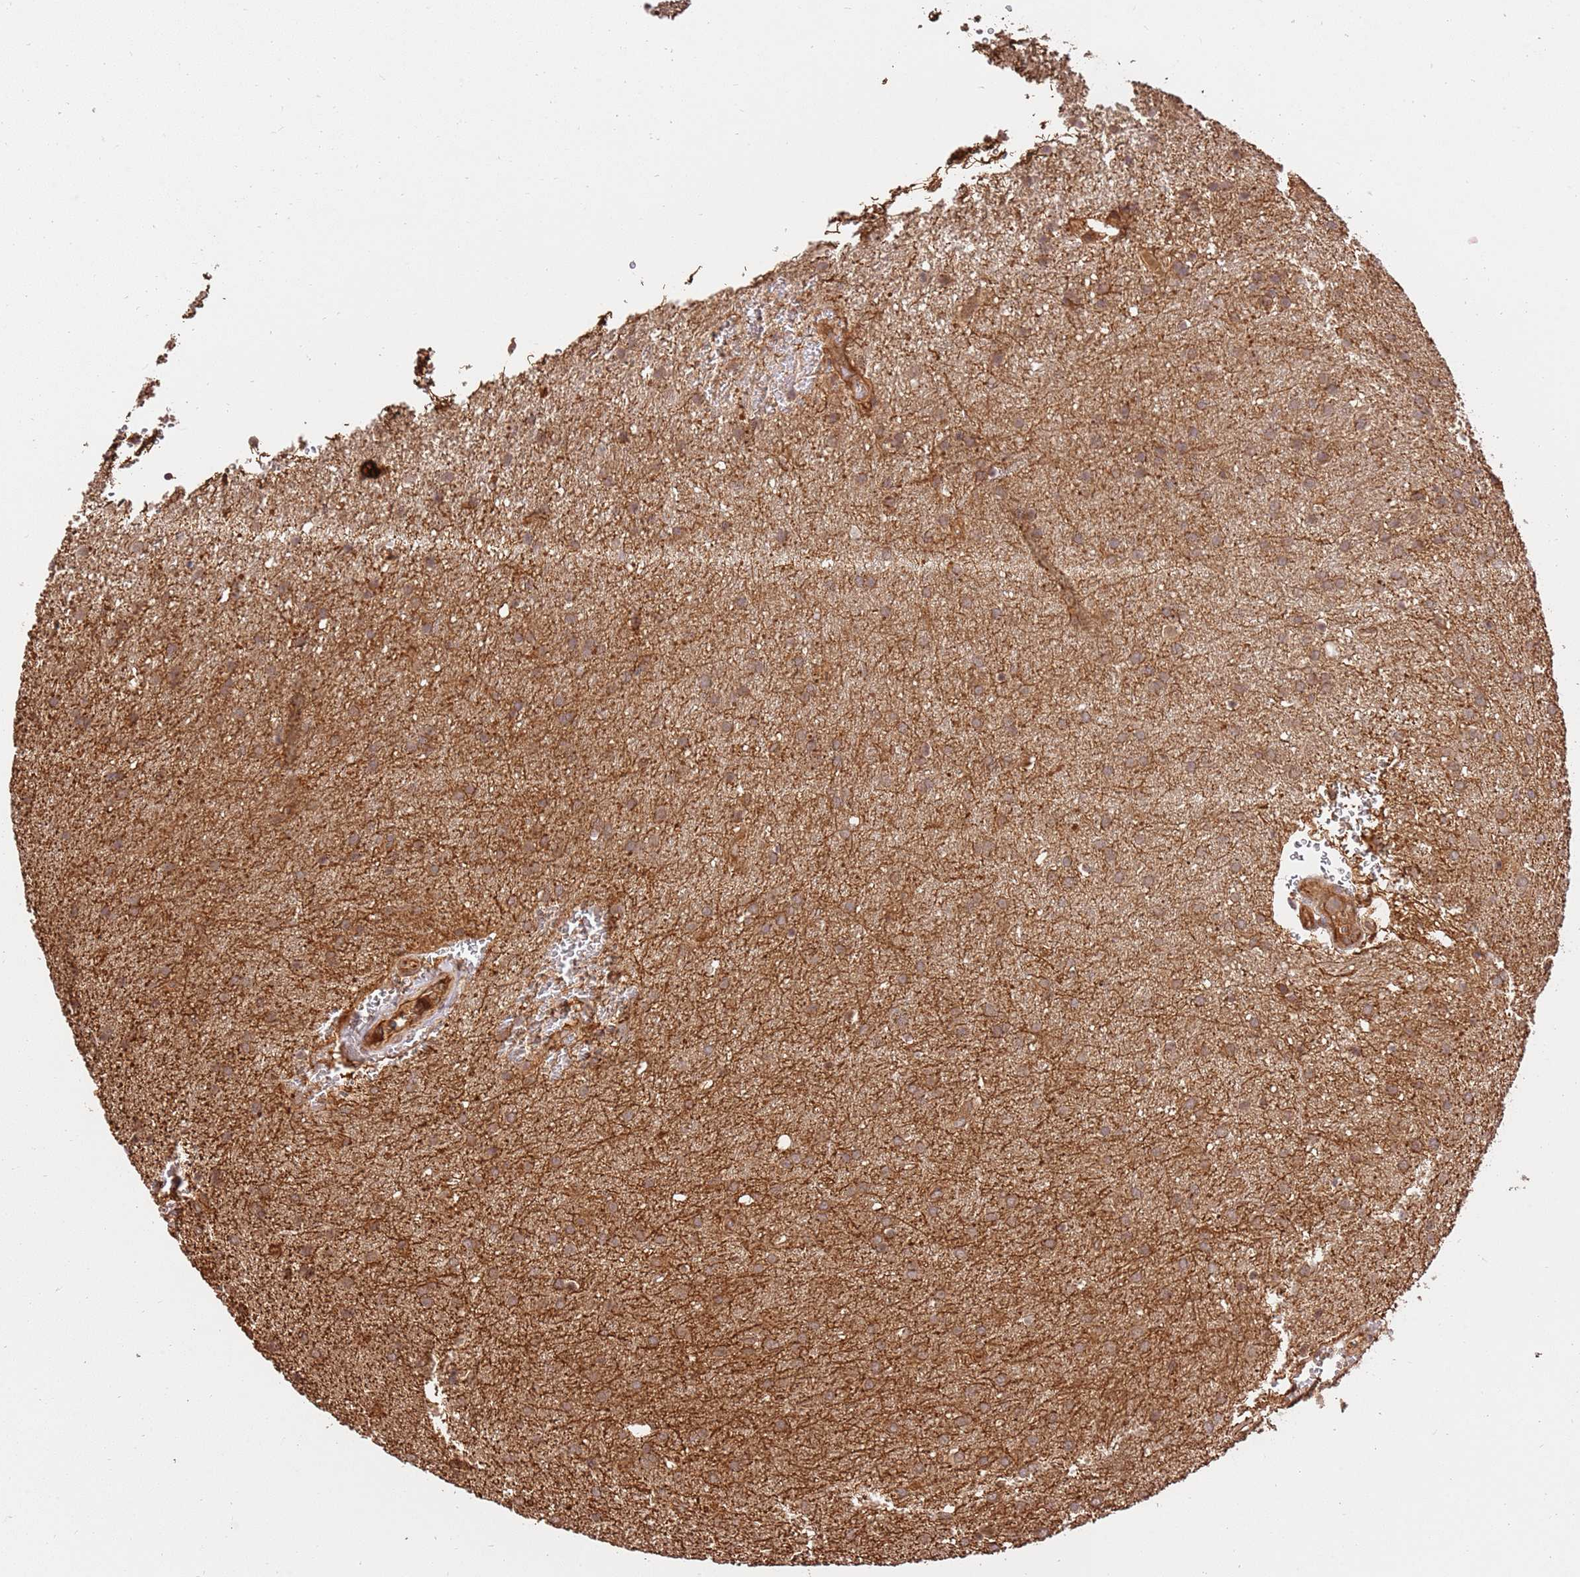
{"staining": {"intensity": "weak", "quantity": ">75%", "location": "cytoplasmic/membranous"}, "tissue": "glioma", "cell_type": "Tumor cells", "image_type": "cancer", "snomed": [{"axis": "morphology", "description": "Glioma, malignant, Low grade"}, {"axis": "topography", "description": "Brain"}], "caption": "Tumor cells display low levels of weak cytoplasmic/membranous positivity in about >75% of cells in human malignant low-grade glioma.", "gene": "KATNAL2", "patient": {"sex": "female", "age": 32}}